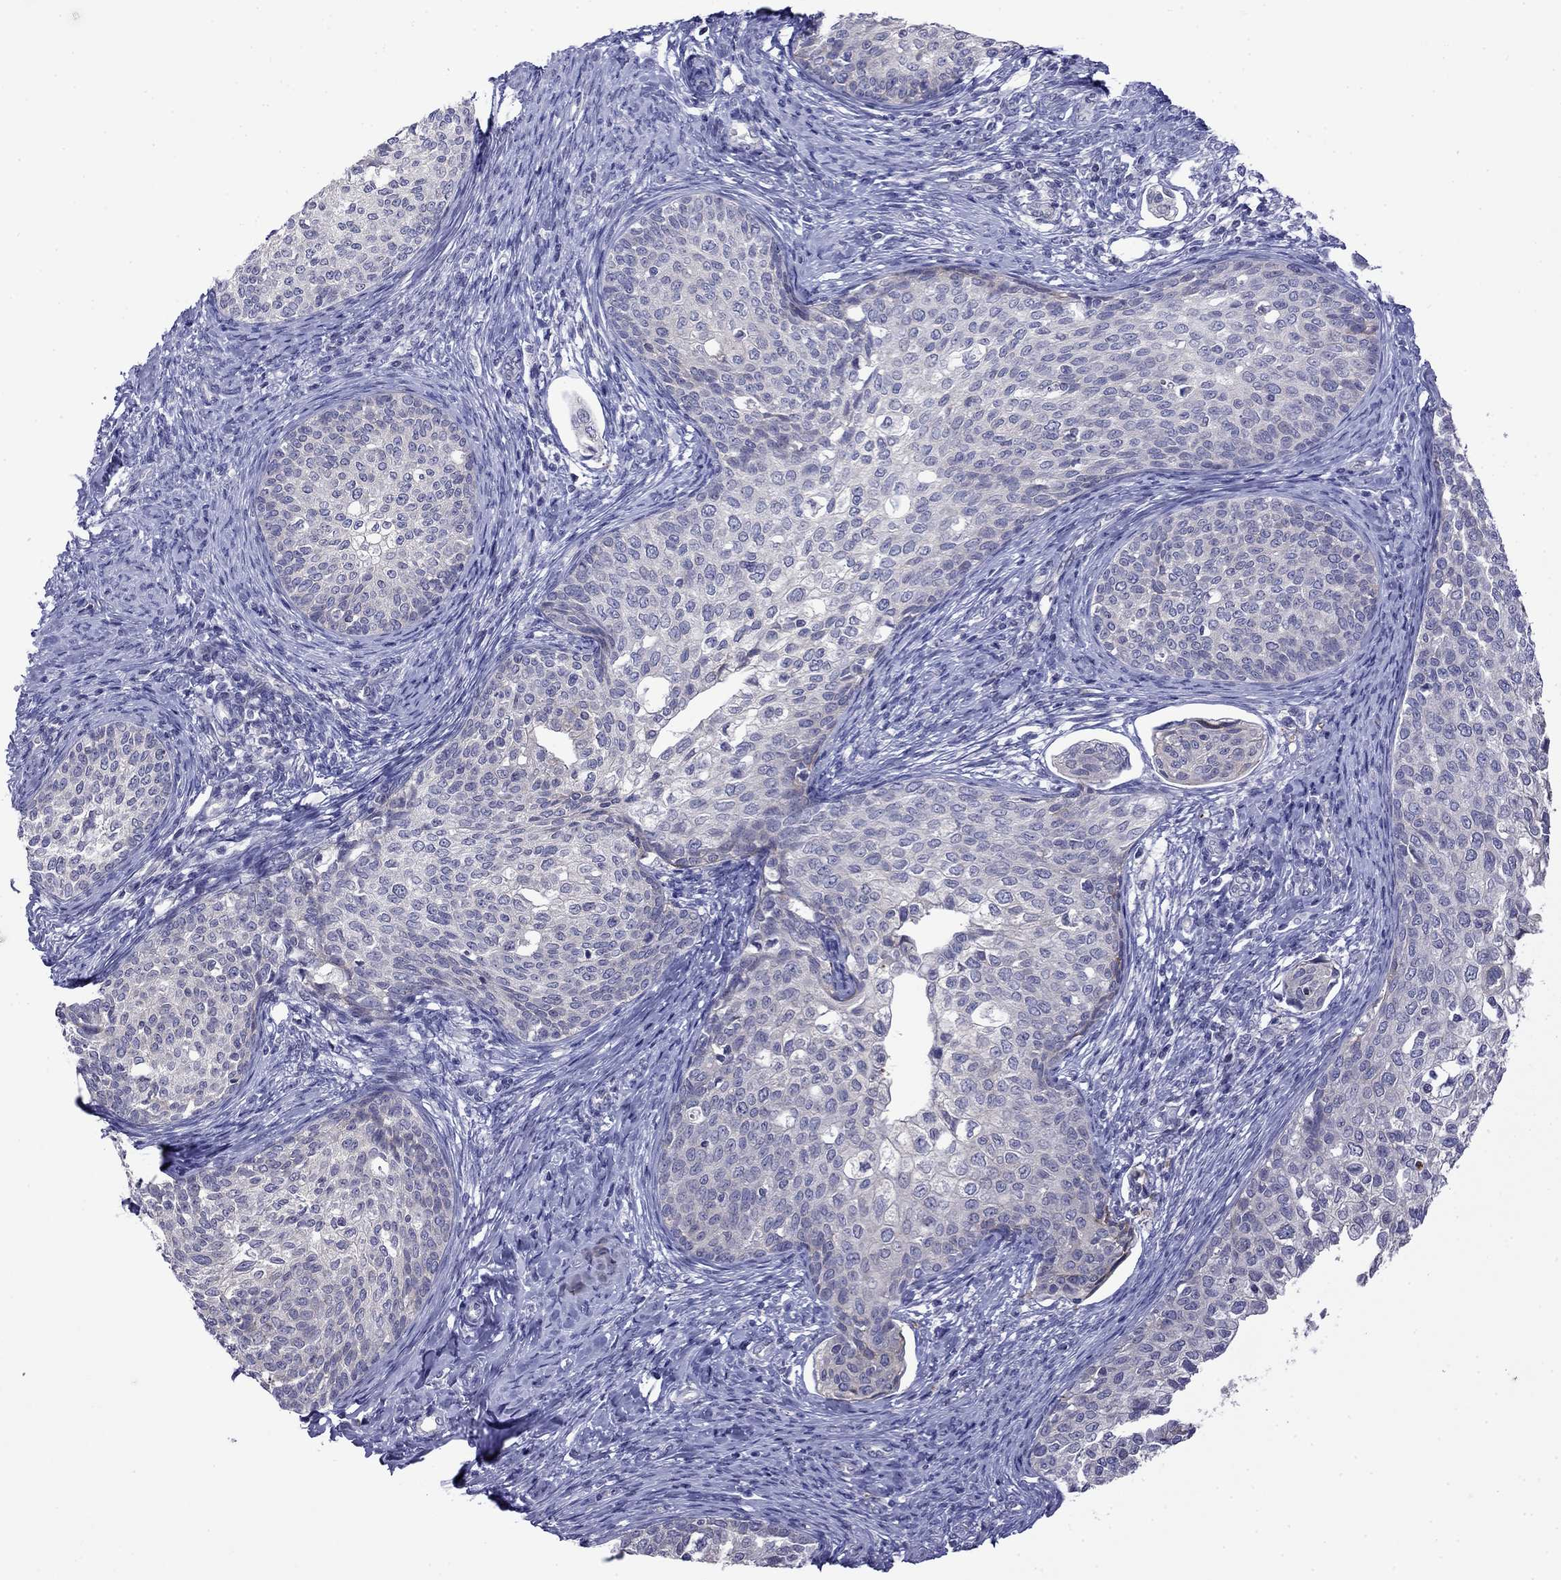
{"staining": {"intensity": "negative", "quantity": "none", "location": "none"}, "tissue": "cervical cancer", "cell_type": "Tumor cells", "image_type": "cancer", "snomed": [{"axis": "morphology", "description": "Squamous cell carcinoma, NOS"}, {"axis": "topography", "description": "Cervix"}], "caption": "Tumor cells show no significant positivity in cervical cancer.", "gene": "PRR18", "patient": {"sex": "female", "age": 51}}